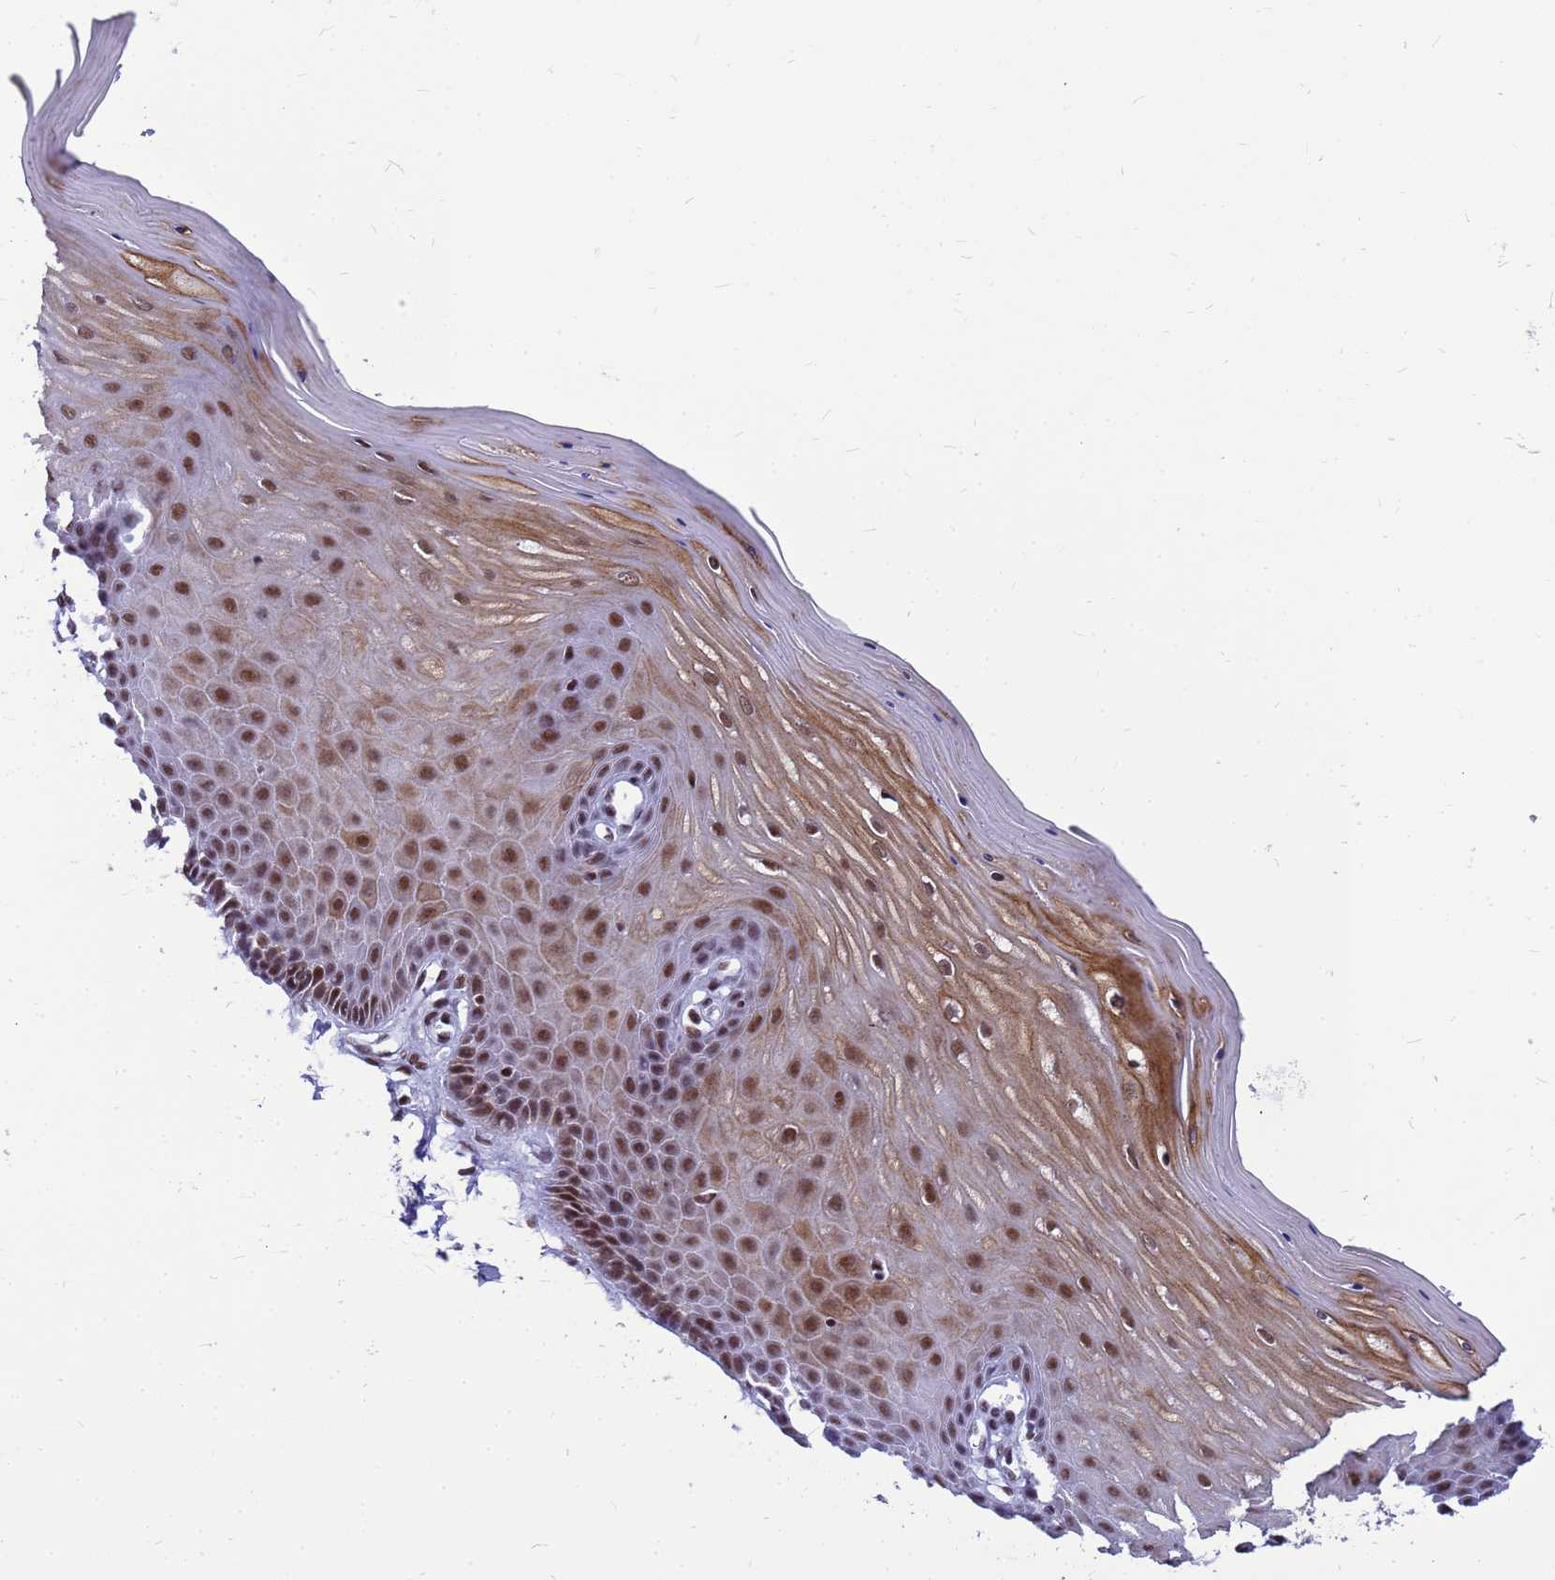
{"staining": {"intensity": "moderate", "quantity": ">75%", "location": "nuclear"}, "tissue": "cervix", "cell_type": "Glandular cells", "image_type": "normal", "snomed": [{"axis": "morphology", "description": "Normal tissue, NOS"}, {"axis": "topography", "description": "Cervix"}], "caption": "Brown immunohistochemical staining in benign cervix reveals moderate nuclear staining in about >75% of glandular cells. (brown staining indicates protein expression, while blue staining denotes nuclei).", "gene": "SART3", "patient": {"sex": "female", "age": 55}}